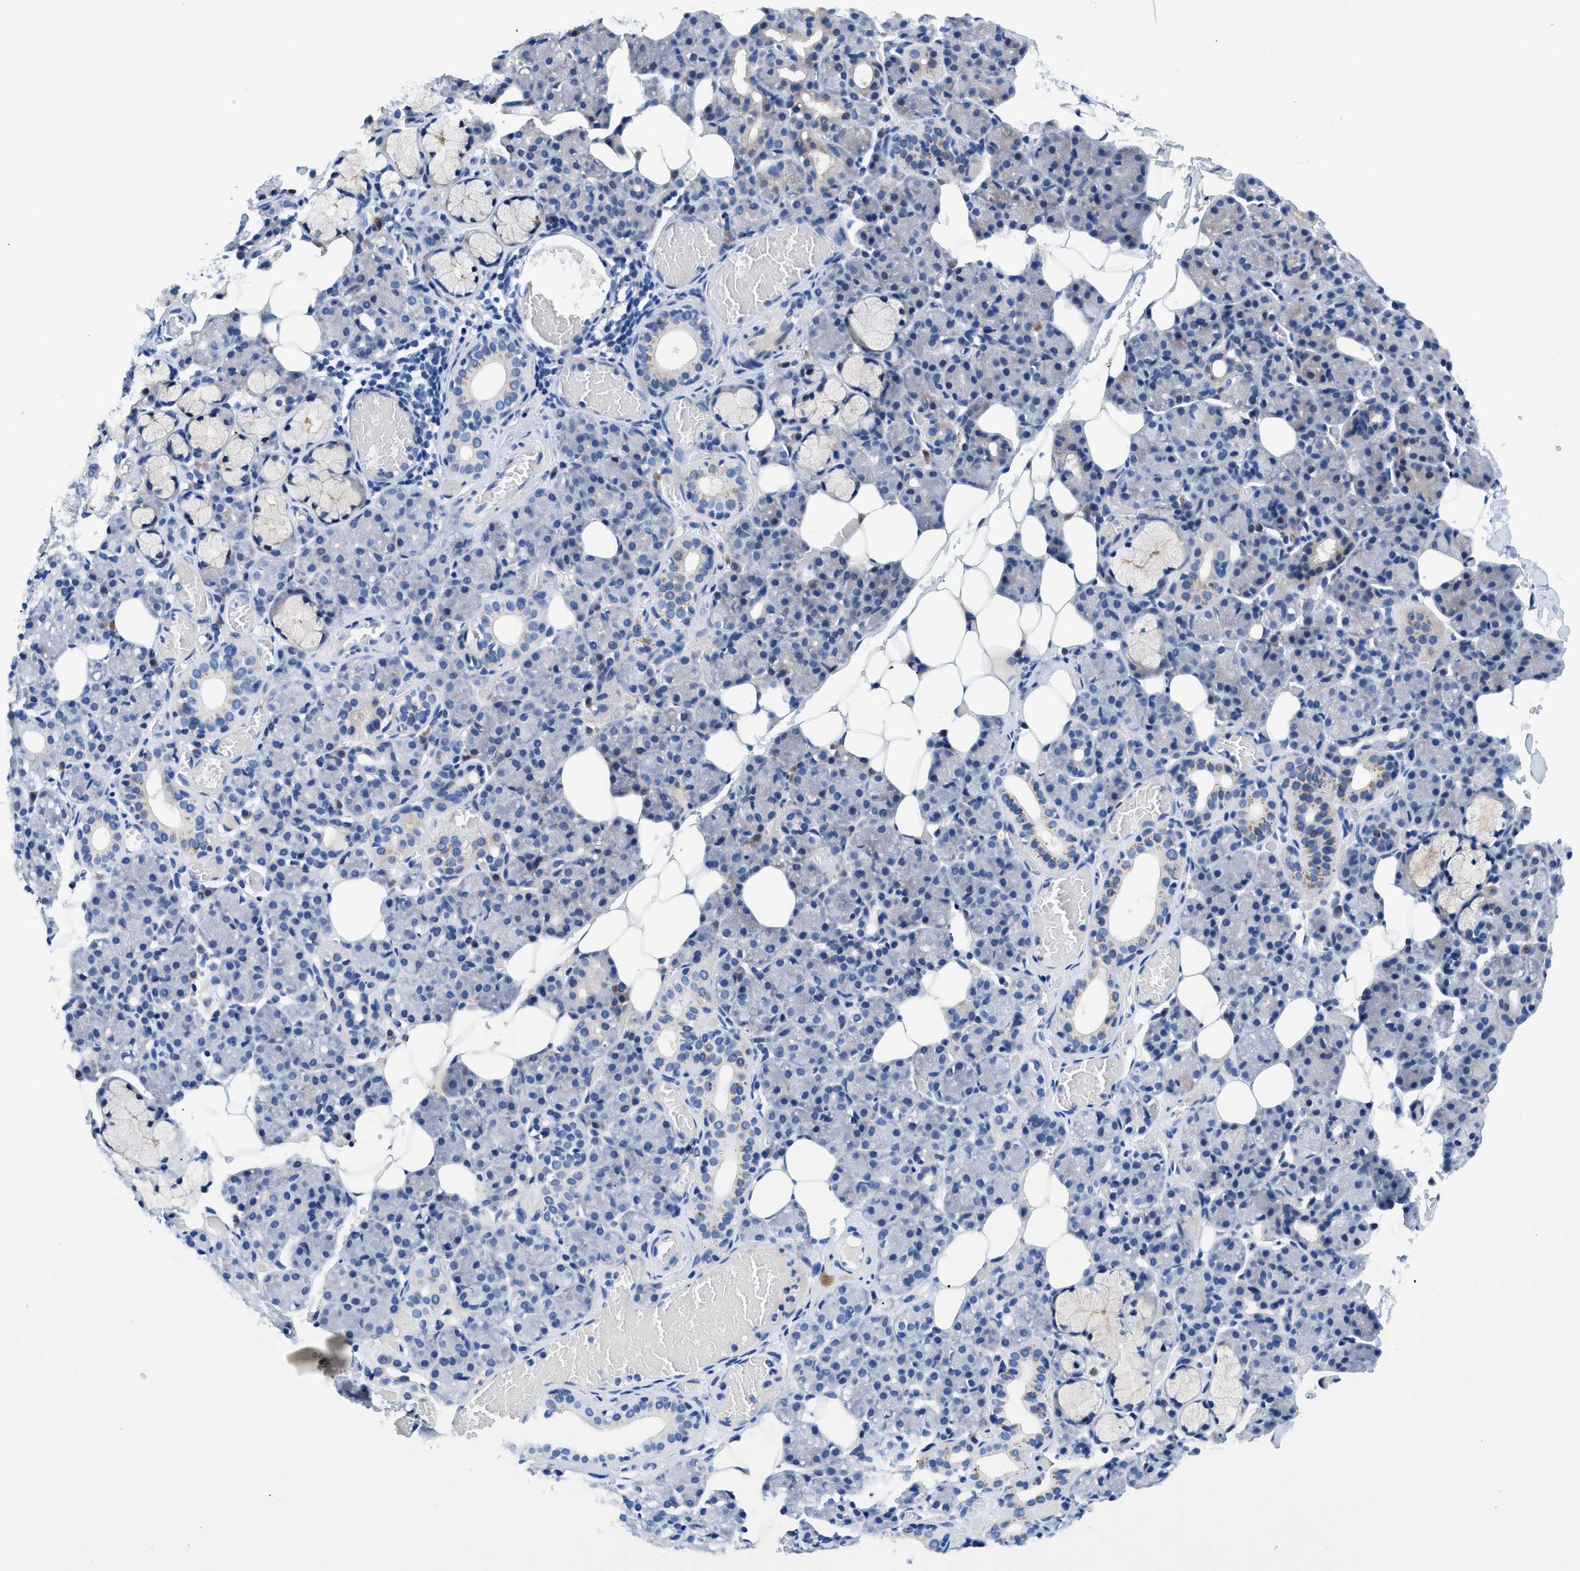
{"staining": {"intensity": "negative", "quantity": "none", "location": "none"}, "tissue": "salivary gland", "cell_type": "Glandular cells", "image_type": "normal", "snomed": [{"axis": "morphology", "description": "Normal tissue, NOS"}, {"axis": "topography", "description": "Salivary gland"}], "caption": "Immunohistochemistry (IHC) image of benign salivary gland: human salivary gland stained with DAB shows no significant protein staining in glandular cells. Nuclei are stained in blue.", "gene": "UAP1", "patient": {"sex": "male", "age": 63}}